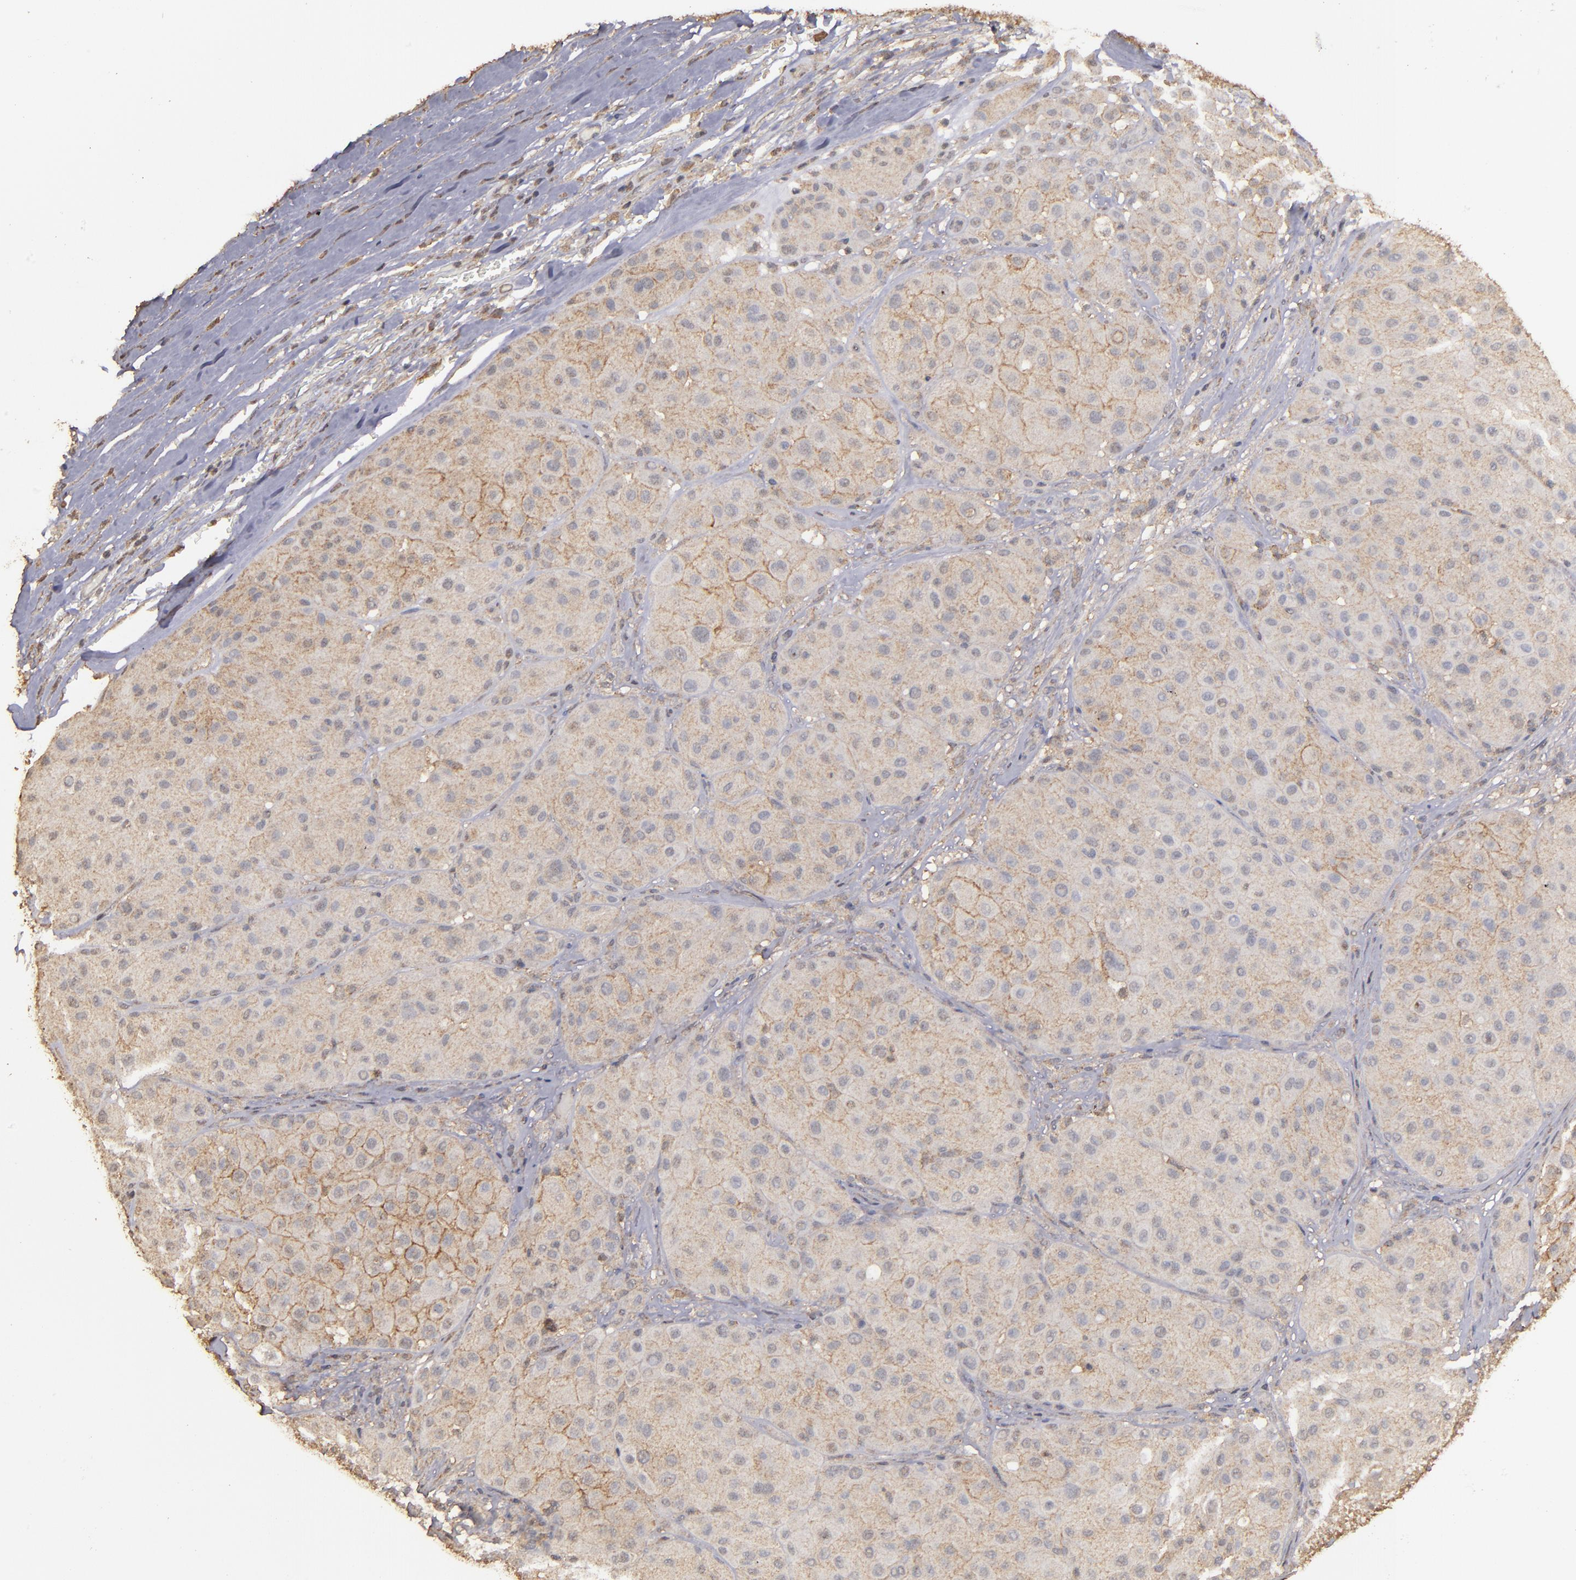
{"staining": {"intensity": "weak", "quantity": ">75%", "location": "cytoplasmic/membranous"}, "tissue": "melanoma", "cell_type": "Tumor cells", "image_type": "cancer", "snomed": [{"axis": "morphology", "description": "Normal tissue, NOS"}, {"axis": "morphology", "description": "Malignant melanoma, Metastatic site"}, {"axis": "topography", "description": "Skin"}], "caption": "About >75% of tumor cells in human malignant melanoma (metastatic site) display weak cytoplasmic/membranous protein staining as visualized by brown immunohistochemical staining.", "gene": "FAT1", "patient": {"sex": "male", "age": 41}}